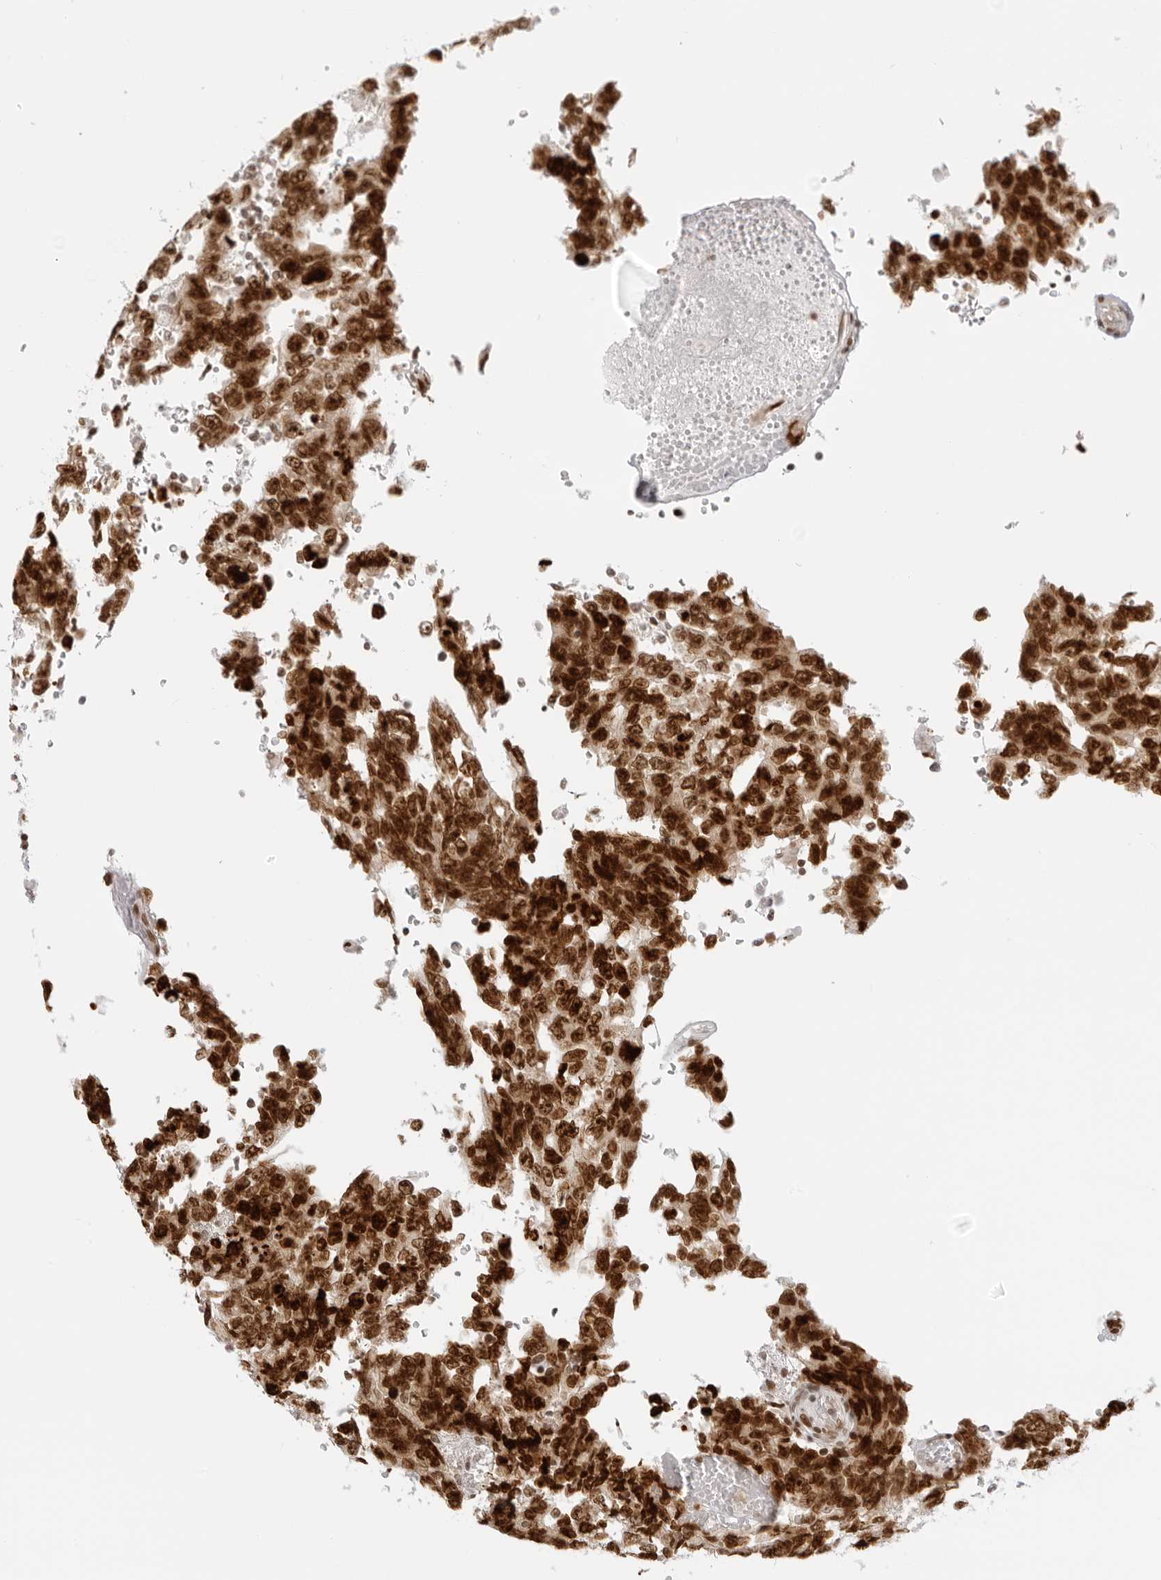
{"staining": {"intensity": "strong", "quantity": ">75%", "location": "nuclear"}, "tissue": "testis cancer", "cell_type": "Tumor cells", "image_type": "cancer", "snomed": [{"axis": "morphology", "description": "Carcinoma, Embryonal, NOS"}, {"axis": "topography", "description": "Testis"}], "caption": "The immunohistochemical stain labels strong nuclear positivity in tumor cells of testis cancer (embryonal carcinoma) tissue.", "gene": "RCC1", "patient": {"sex": "male", "age": 26}}